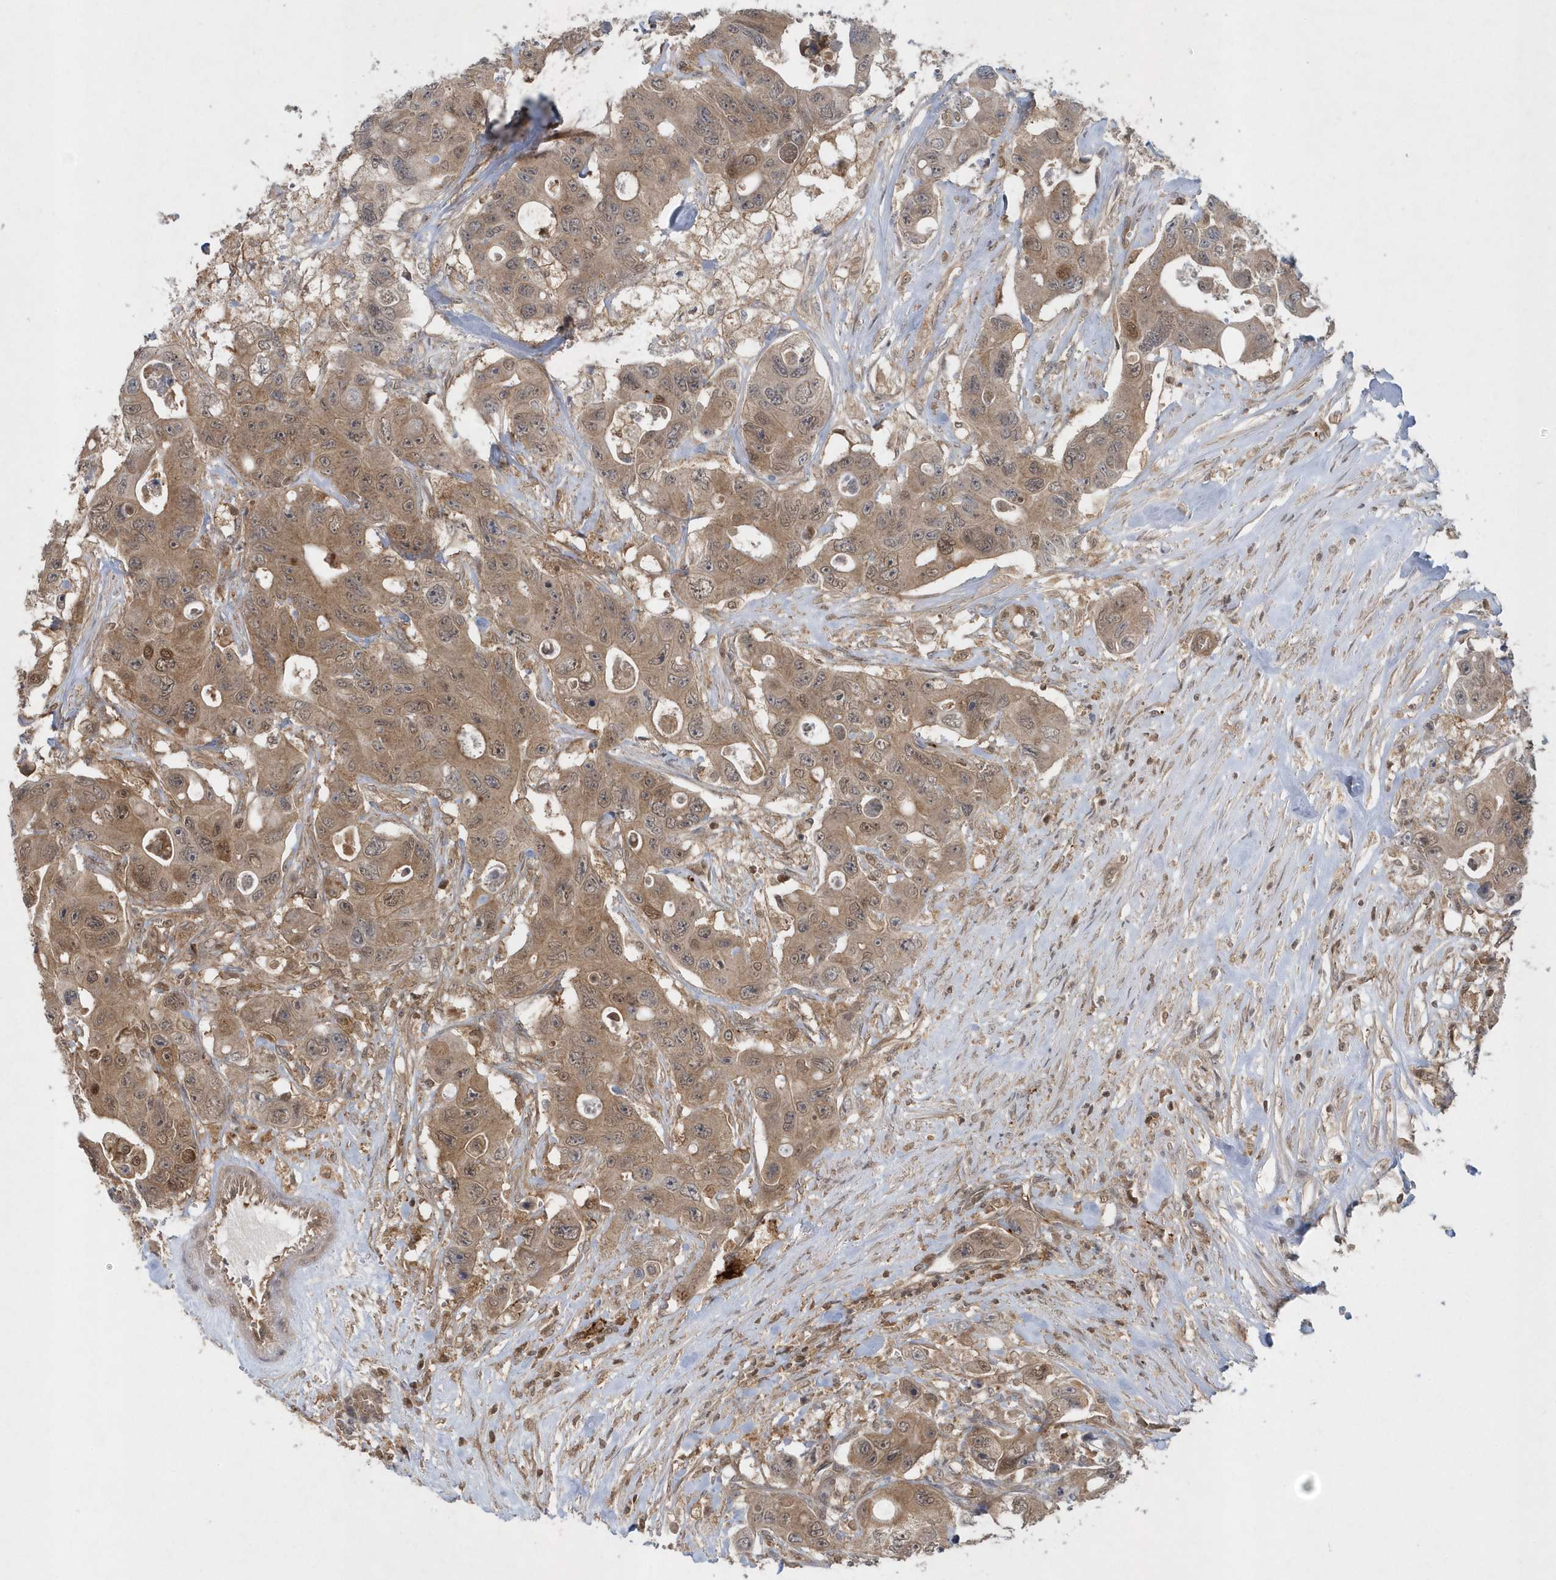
{"staining": {"intensity": "moderate", "quantity": ">75%", "location": "cytoplasmic/membranous"}, "tissue": "colorectal cancer", "cell_type": "Tumor cells", "image_type": "cancer", "snomed": [{"axis": "morphology", "description": "Adenocarcinoma, NOS"}, {"axis": "topography", "description": "Colon"}], "caption": "Adenocarcinoma (colorectal) was stained to show a protein in brown. There is medium levels of moderate cytoplasmic/membranous expression in about >75% of tumor cells.", "gene": "ACYP1", "patient": {"sex": "female", "age": 46}}